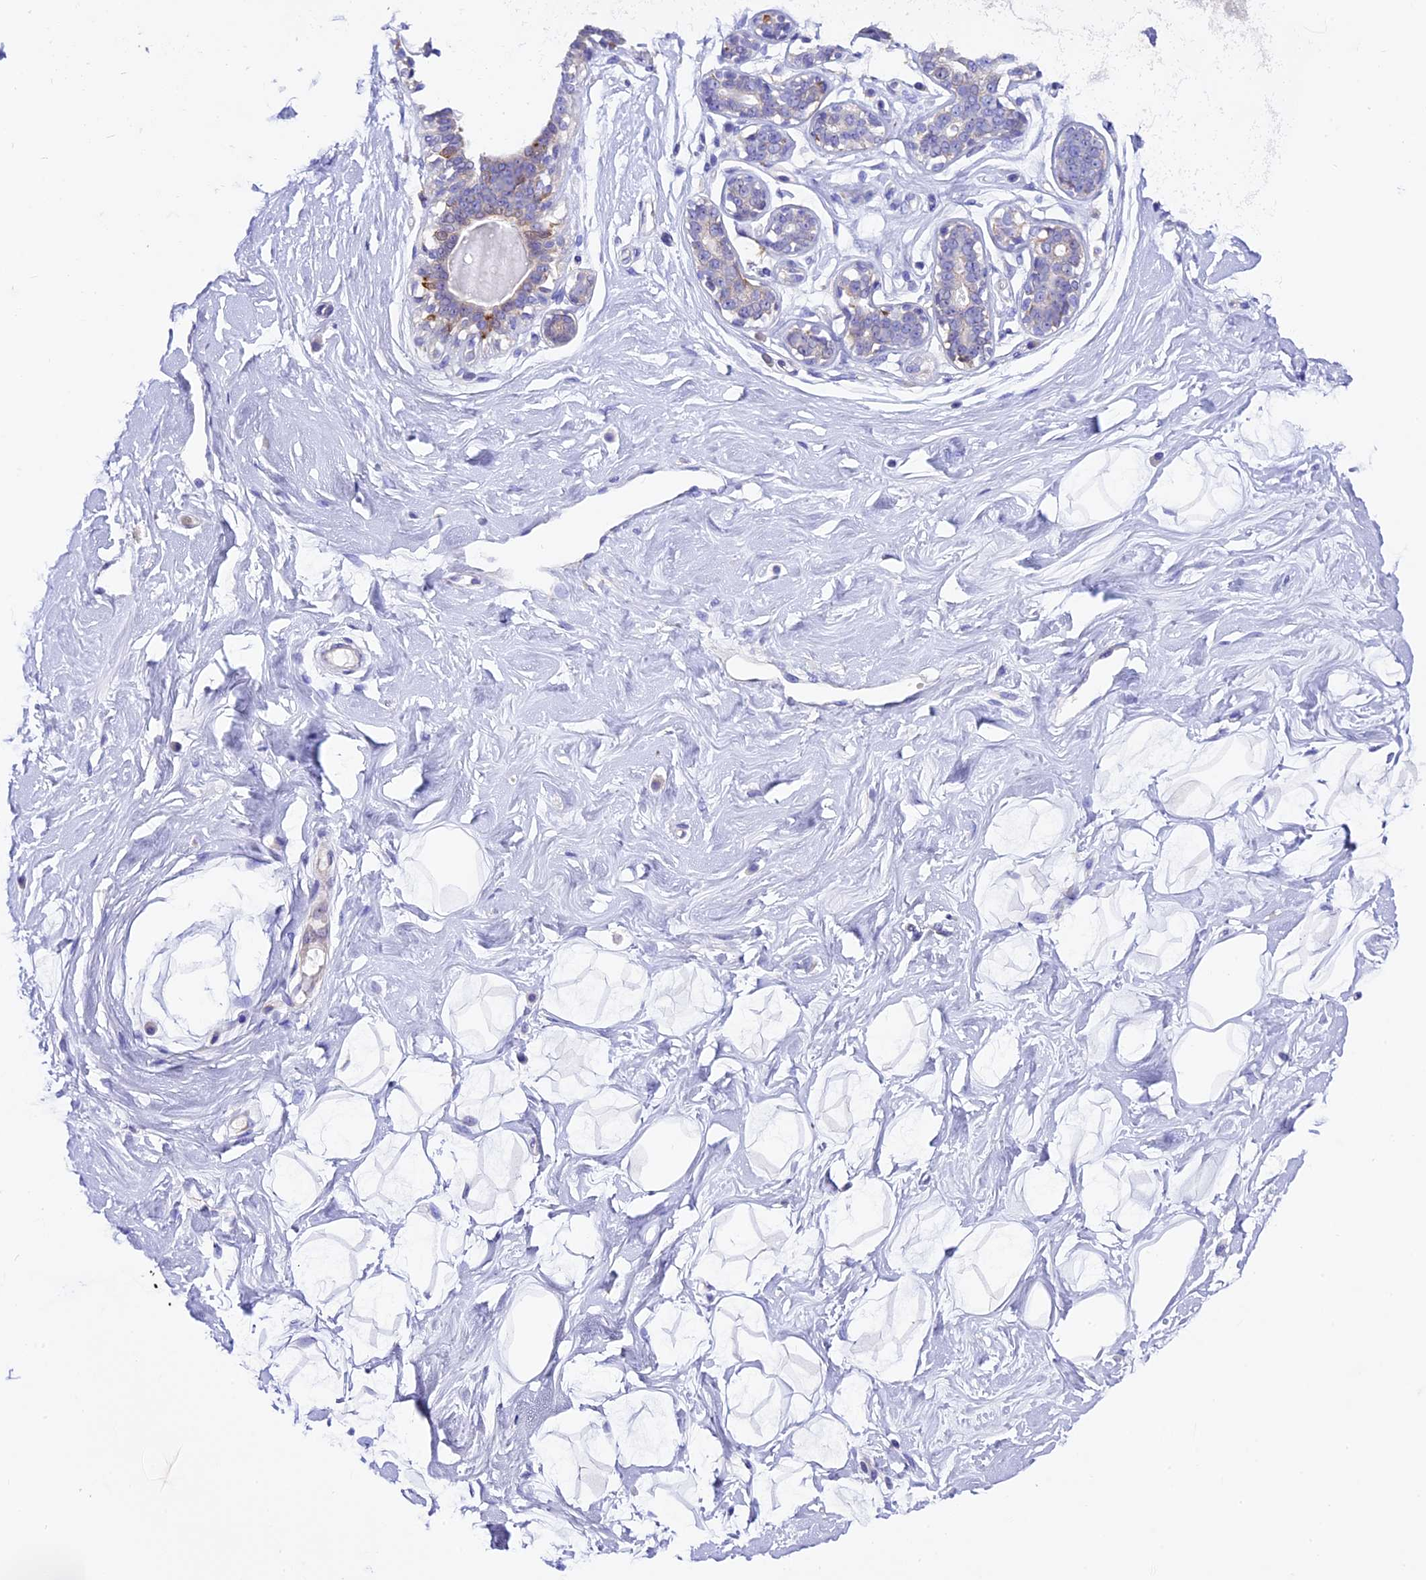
{"staining": {"intensity": "negative", "quantity": "none", "location": "none"}, "tissue": "breast", "cell_type": "Adipocytes", "image_type": "normal", "snomed": [{"axis": "morphology", "description": "Normal tissue, NOS"}, {"axis": "morphology", "description": "Adenoma, NOS"}, {"axis": "topography", "description": "Breast"}], "caption": "High power microscopy image of an immunohistochemistry micrograph of unremarkable breast, revealing no significant staining in adipocytes. (DAB immunohistochemistry (IHC) visualized using brightfield microscopy, high magnification).", "gene": "NOD2", "patient": {"sex": "female", "age": 23}}